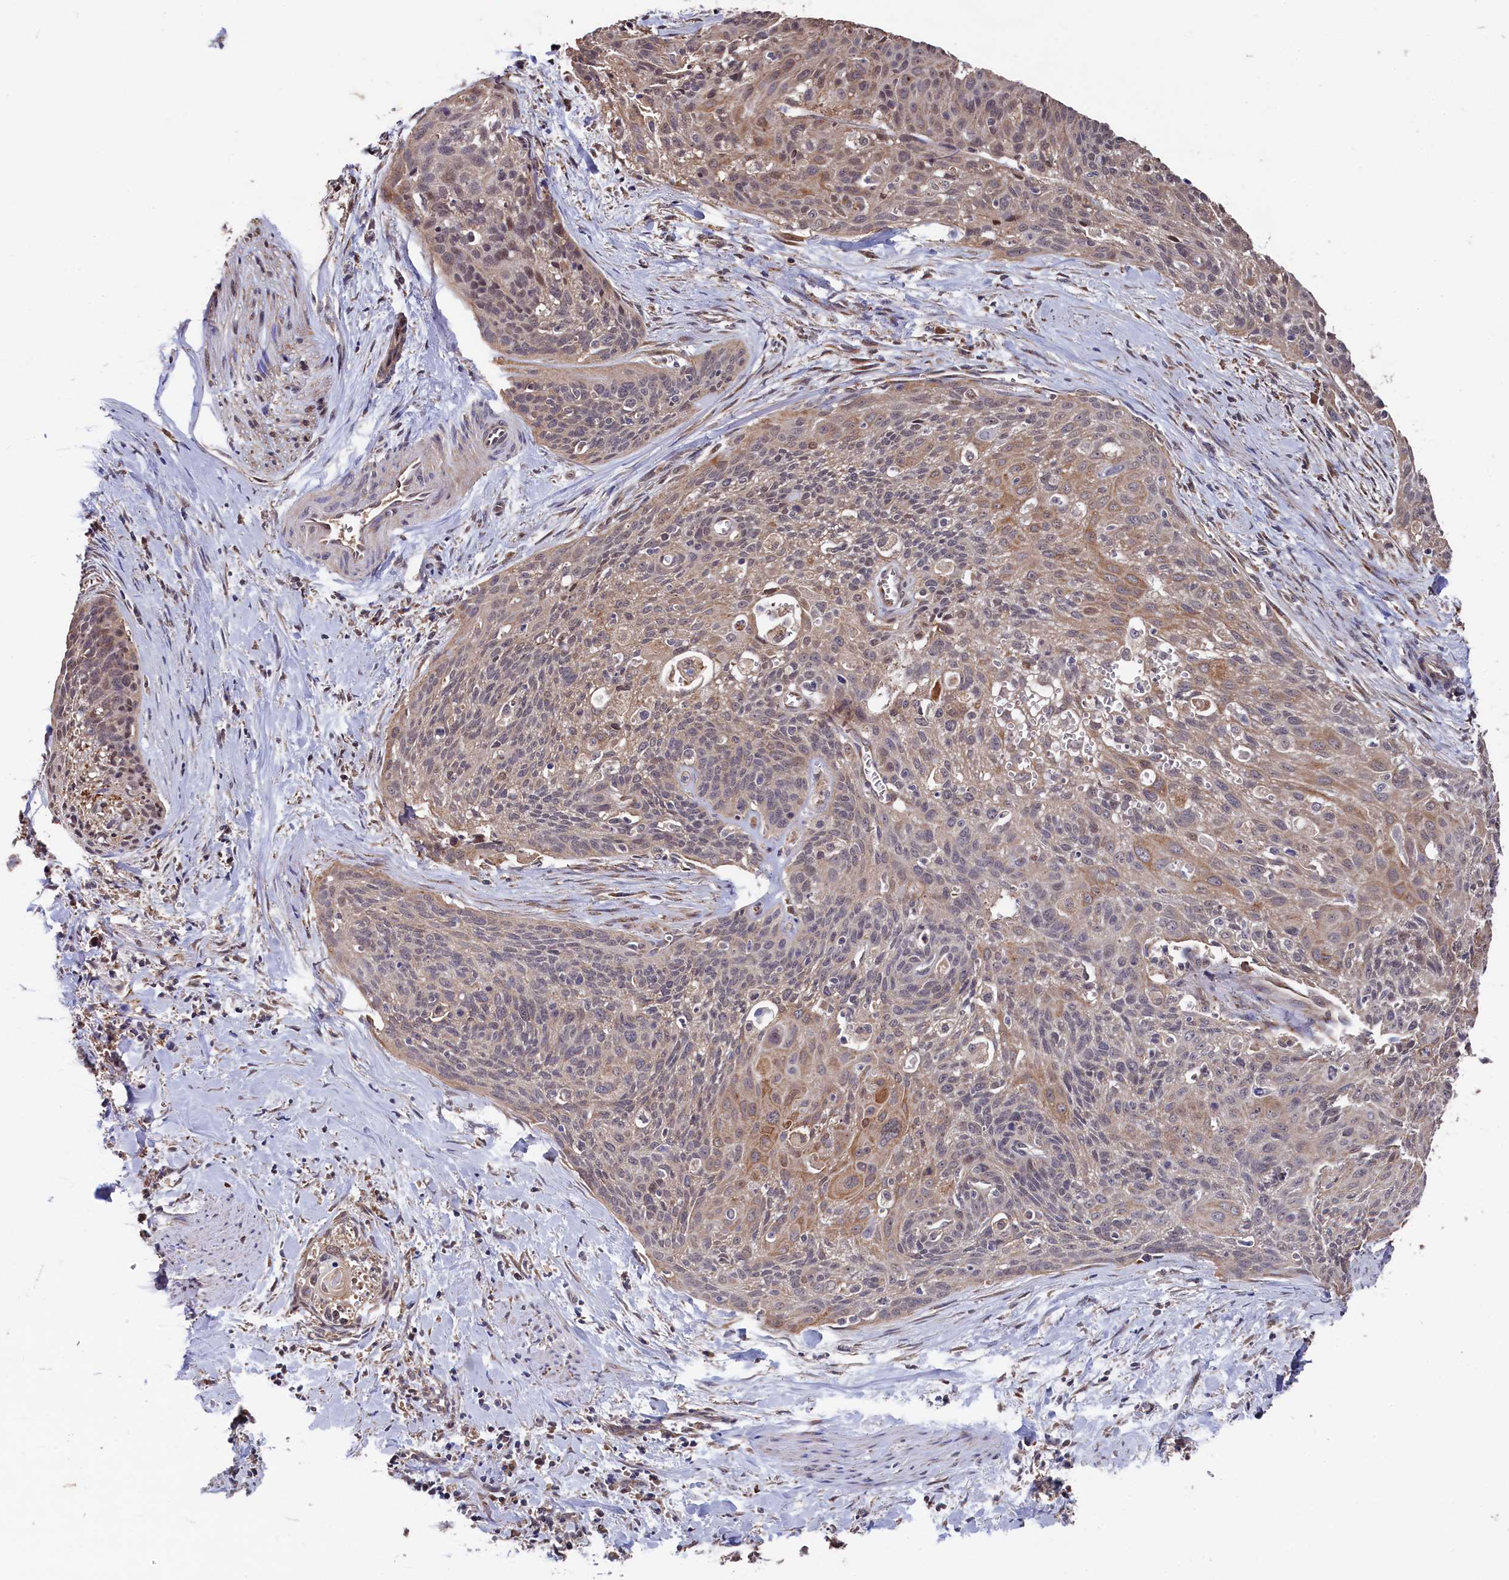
{"staining": {"intensity": "moderate", "quantity": "25%-75%", "location": "cytoplasmic/membranous"}, "tissue": "cervical cancer", "cell_type": "Tumor cells", "image_type": "cancer", "snomed": [{"axis": "morphology", "description": "Squamous cell carcinoma, NOS"}, {"axis": "topography", "description": "Cervix"}], "caption": "IHC (DAB) staining of human cervical squamous cell carcinoma demonstrates moderate cytoplasmic/membranous protein positivity in about 25%-75% of tumor cells.", "gene": "SLC12A4", "patient": {"sex": "female", "age": 55}}